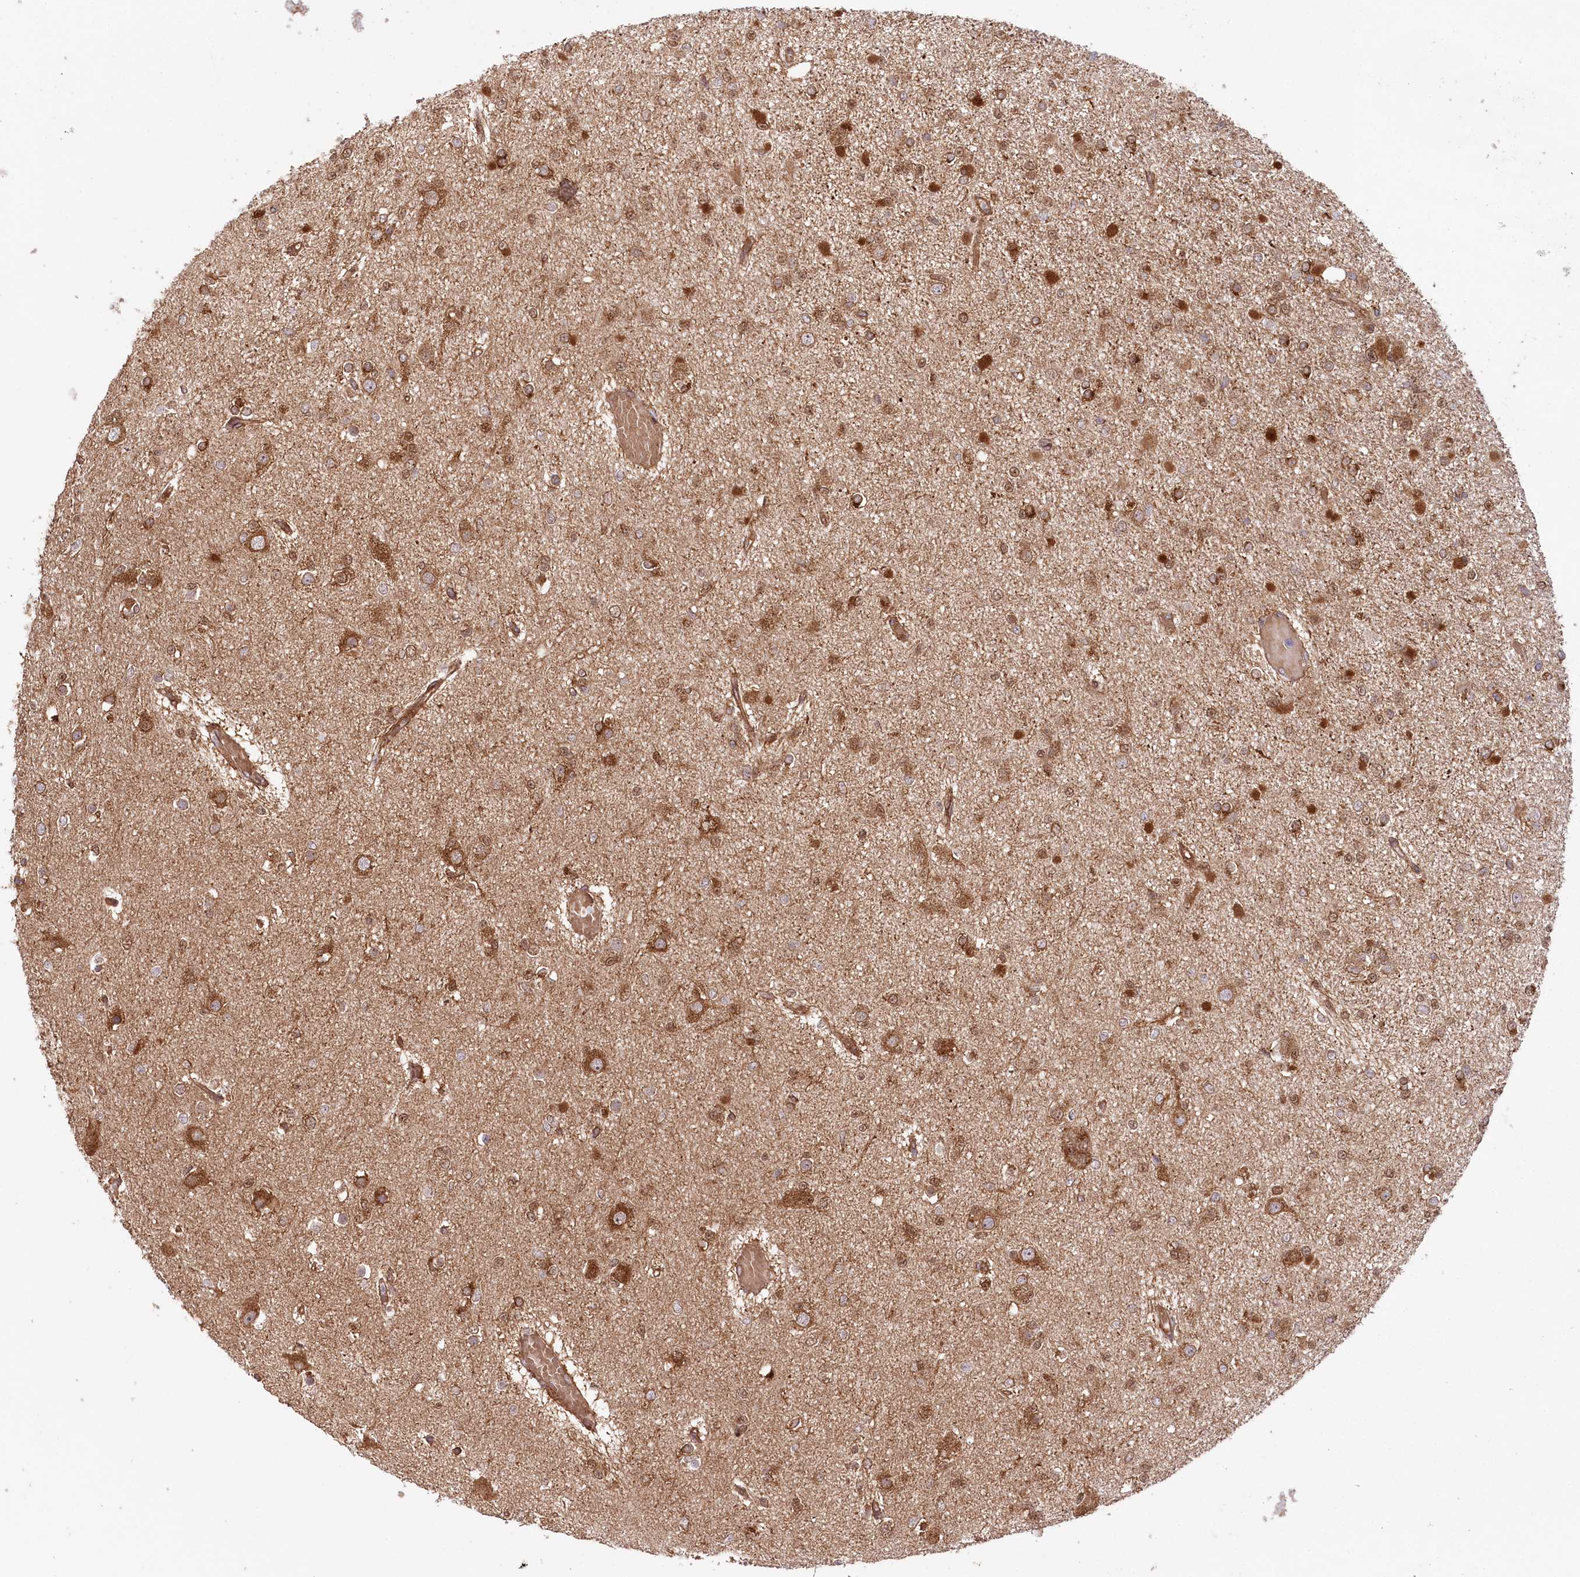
{"staining": {"intensity": "moderate", "quantity": ">75%", "location": "cytoplasmic/membranous"}, "tissue": "glioma", "cell_type": "Tumor cells", "image_type": "cancer", "snomed": [{"axis": "morphology", "description": "Glioma, malignant, Low grade"}, {"axis": "topography", "description": "Brain"}], "caption": "Tumor cells reveal moderate cytoplasmic/membranous expression in approximately >75% of cells in glioma.", "gene": "CCDC91", "patient": {"sex": "female", "age": 22}}